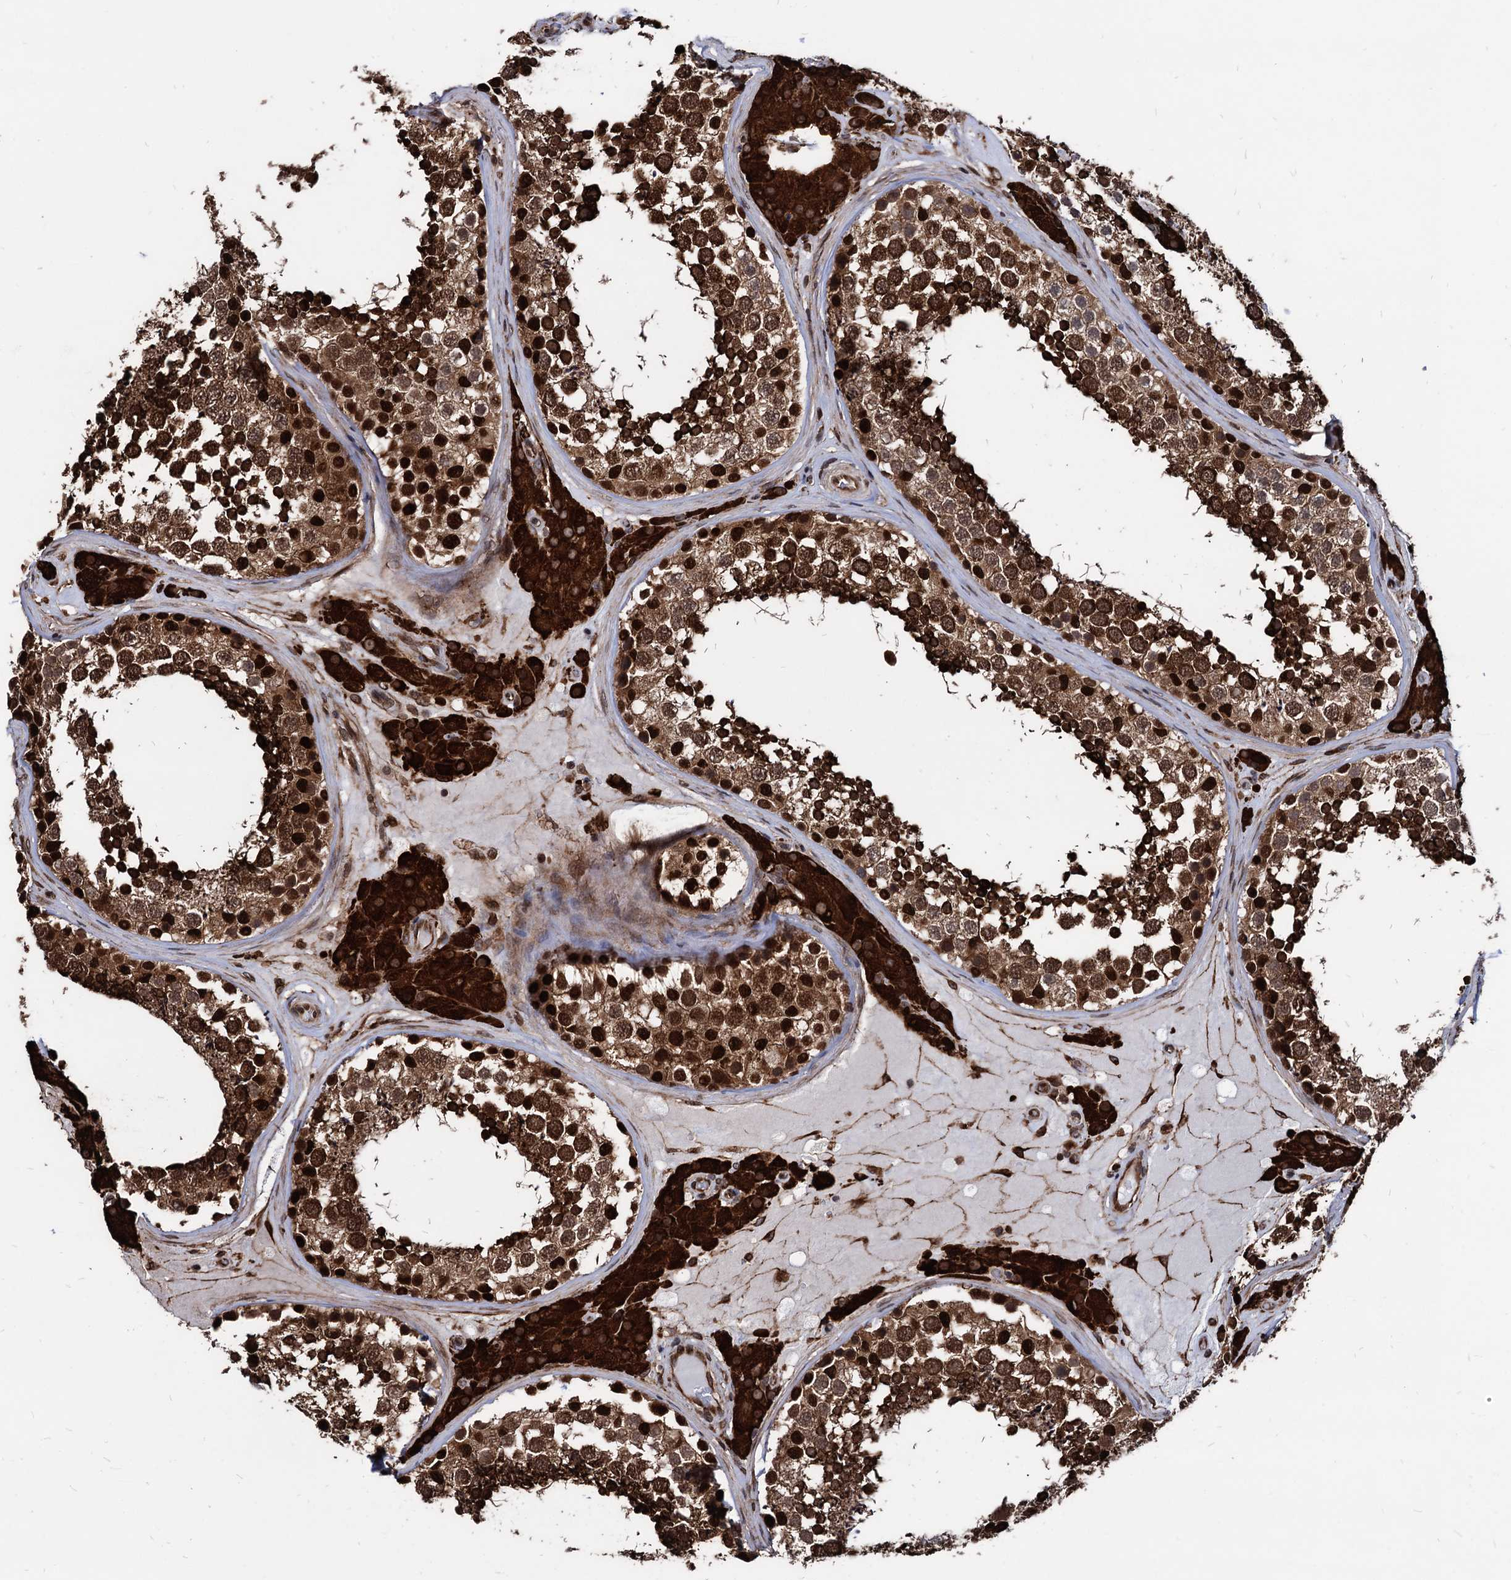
{"staining": {"intensity": "strong", "quantity": ">75%", "location": "cytoplasmic/membranous,nuclear"}, "tissue": "testis", "cell_type": "Cells in seminiferous ducts", "image_type": "normal", "snomed": [{"axis": "morphology", "description": "Normal tissue, NOS"}, {"axis": "topography", "description": "Testis"}], "caption": "IHC image of normal human testis stained for a protein (brown), which exhibits high levels of strong cytoplasmic/membranous,nuclear expression in approximately >75% of cells in seminiferous ducts.", "gene": "ANKRD12", "patient": {"sex": "male", "age": 46}}